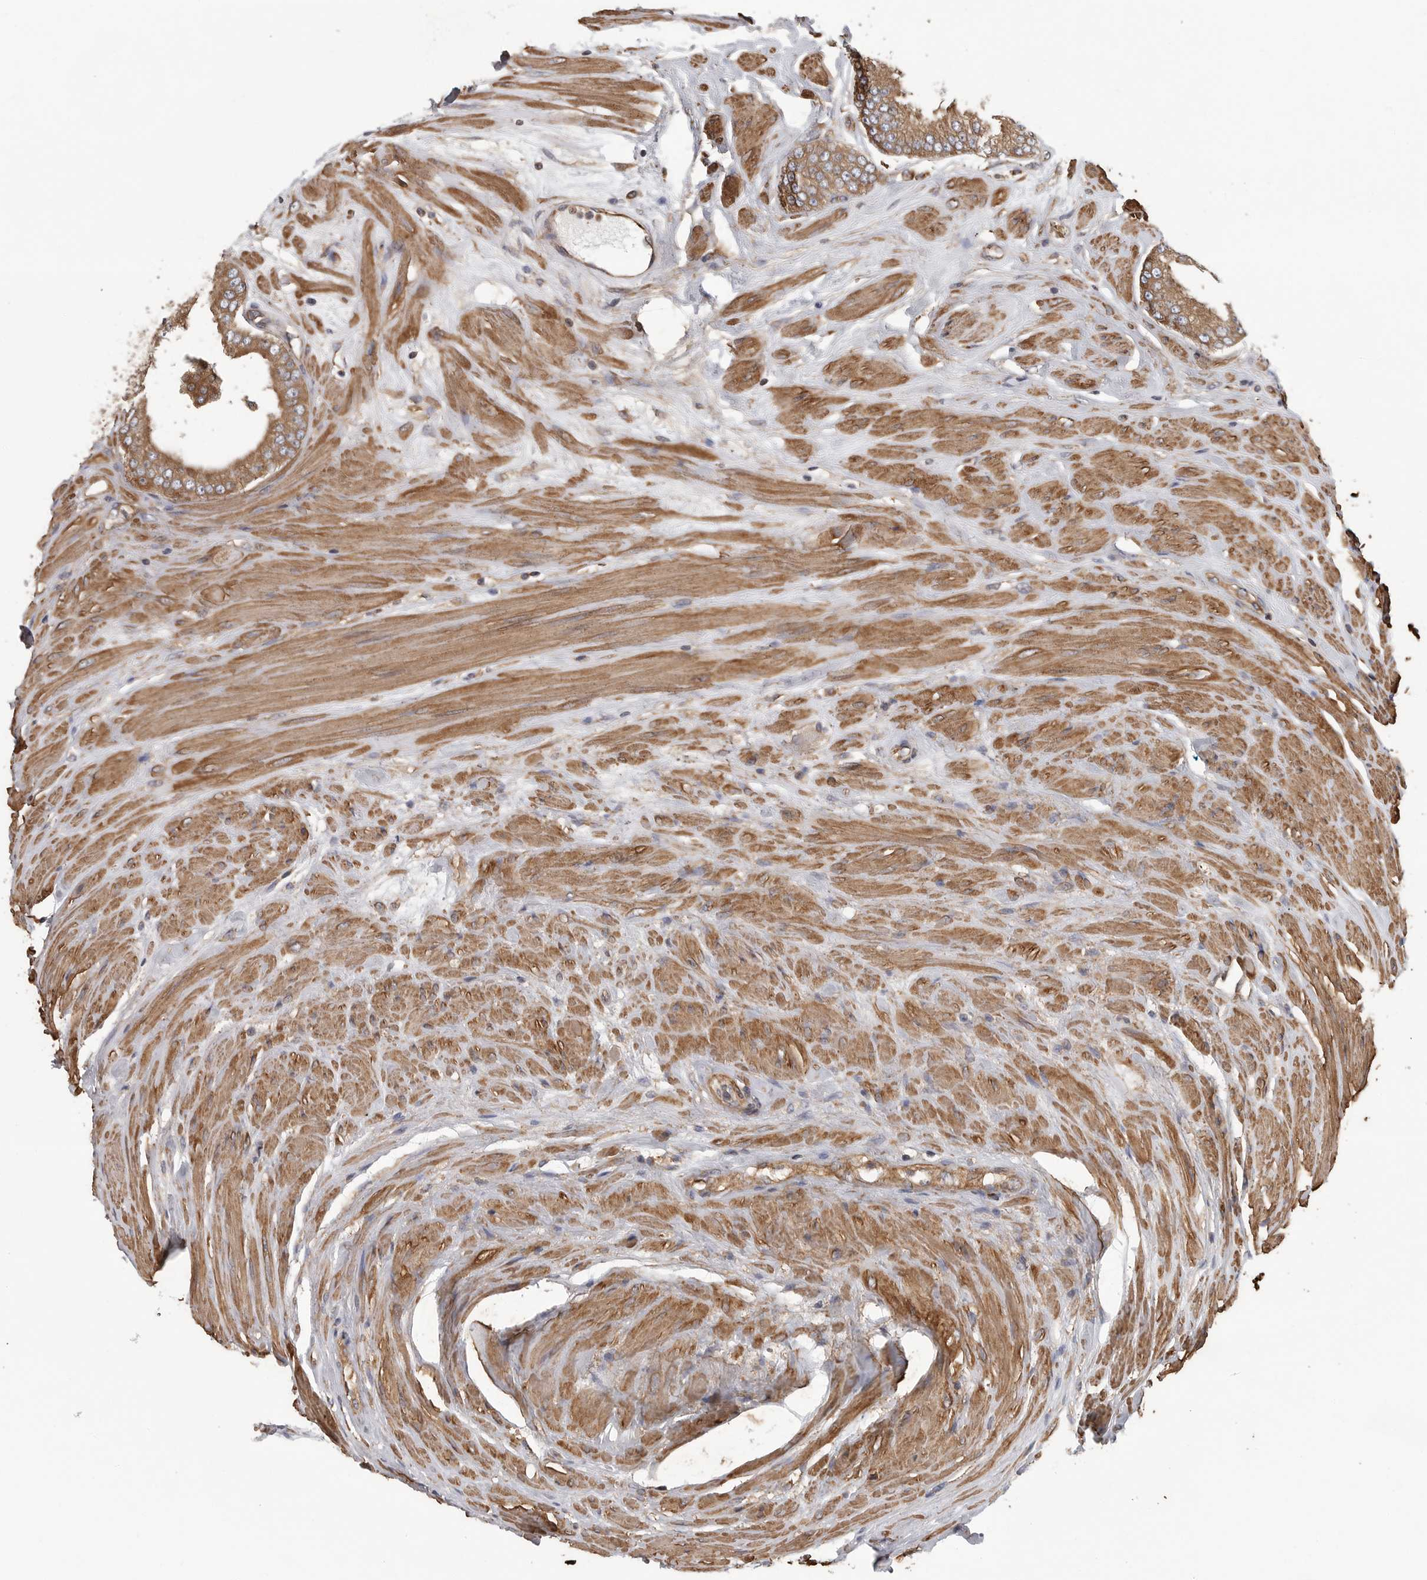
{"staining": {"intensity": "moderate", "quantity": ">75%", "location": "cytoplasmic/membranous"}, "tissue": "prostate cancer", "cell_type": "Tumor cells", "image_type": "cancer", "snomed": [{"axis": "morphology", "description": "Adenocarcinoma, Low grade"}, {"axis": "topography", "description": "Prostate"}], "caption": "High-power microscopy captured an immunohistochemistry histopathology image of prostate cancer, revealing moderate cytoplasmic/membranous expression in approximately >75% of tumor cells.", "gene": "OXR1", "patient": {"sex": "male", "age": 62}}